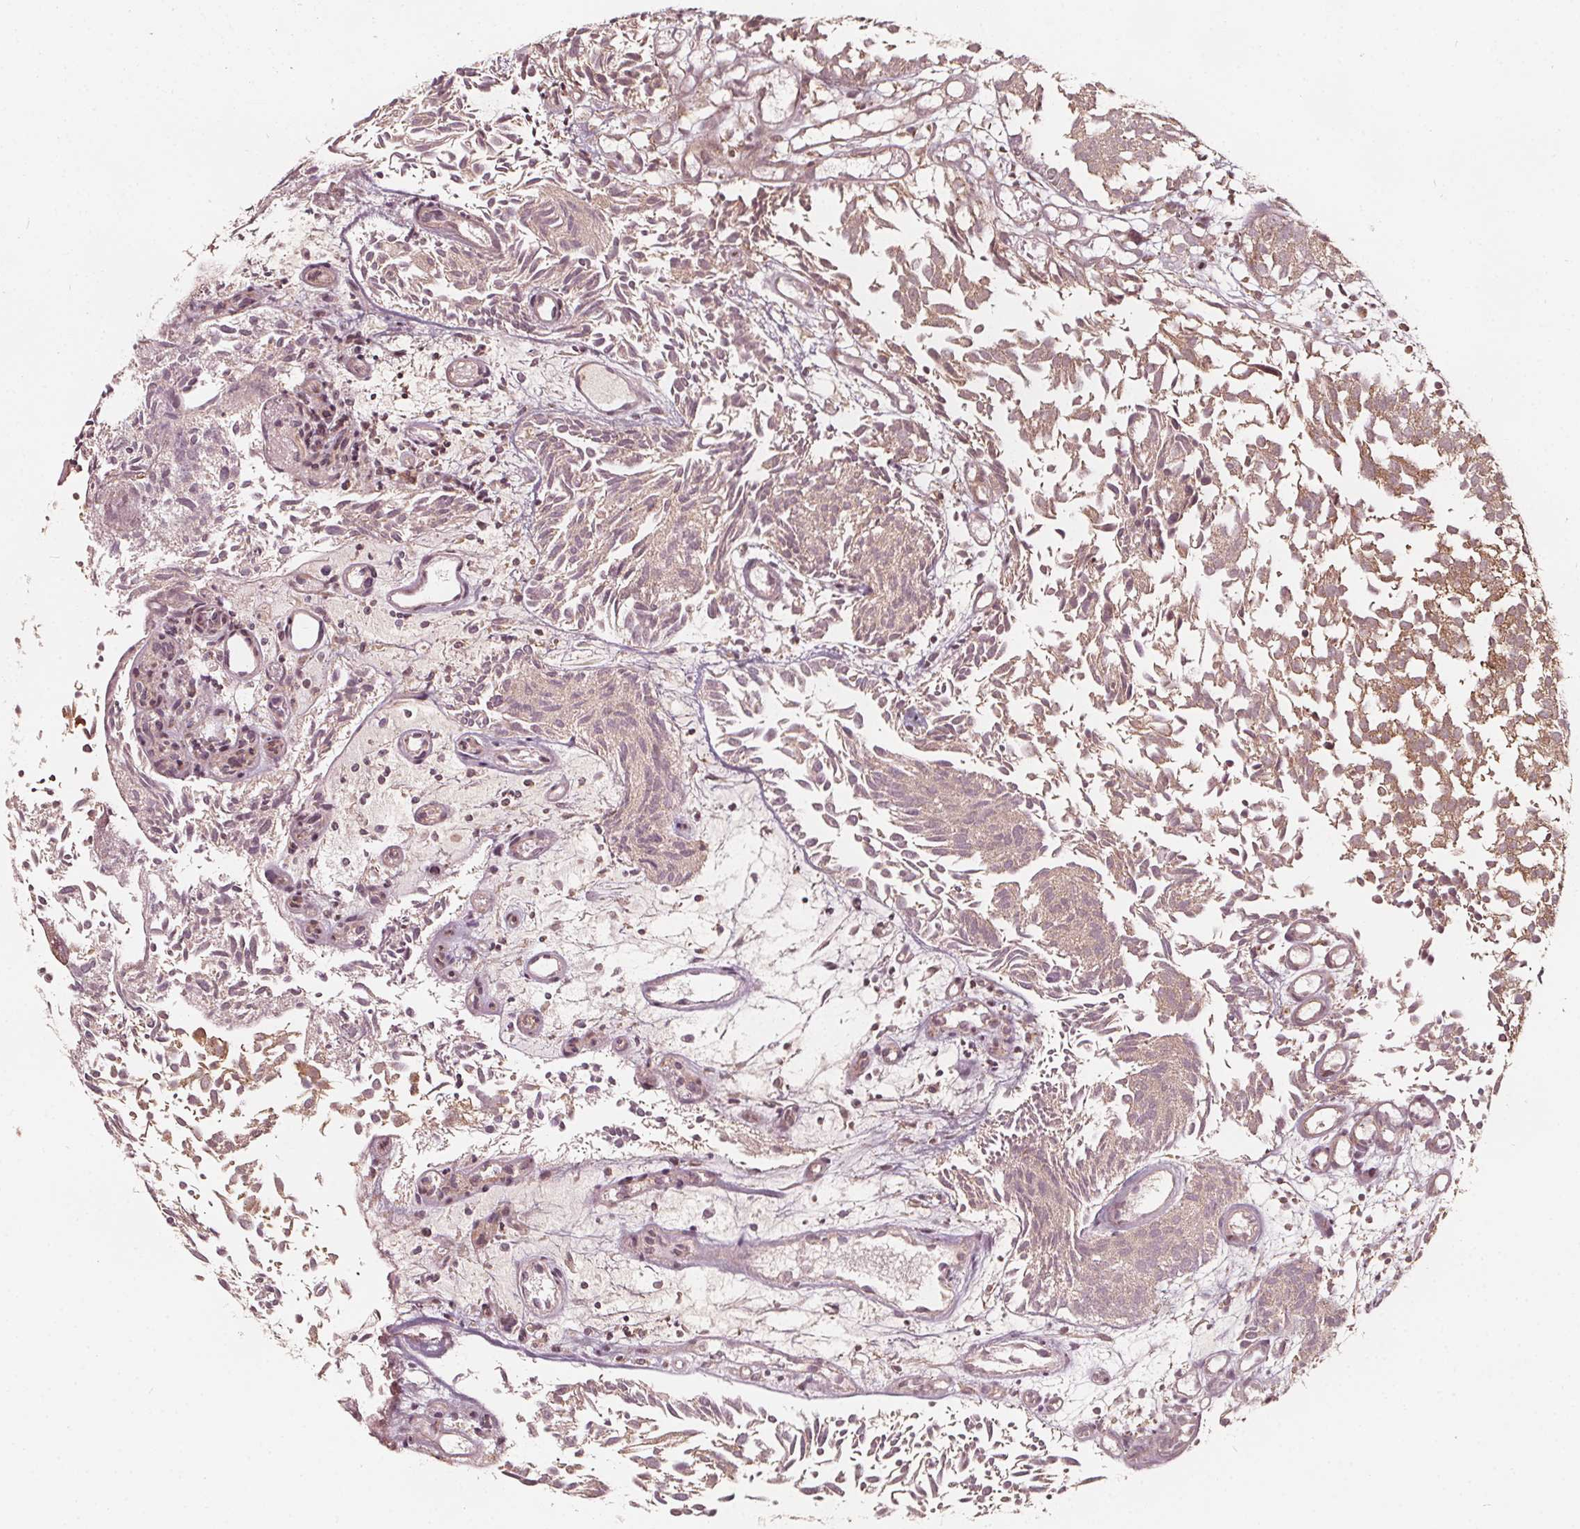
{"staining": {"intensity": "moderate", "quantity": ">75%", "location": "cytoplasmic/membranous"}, "tissue": "urothelial cancer", "cell_type": "Tumor cells", "image_type": "cancer", "snomed": [{"axis": "morphology", "description": "Urothelial carcinoma, Low grade"}, {"axis": "topography", "description": "Urinary bladder"}], "caption": "IHC (DAB) staining of urothelial cancer displays moderate cytoplasmic/membranous protein expression in about >75% of tumor cells.", "gene": "AIP", "patient": {"sex": "male", "age": 70}}